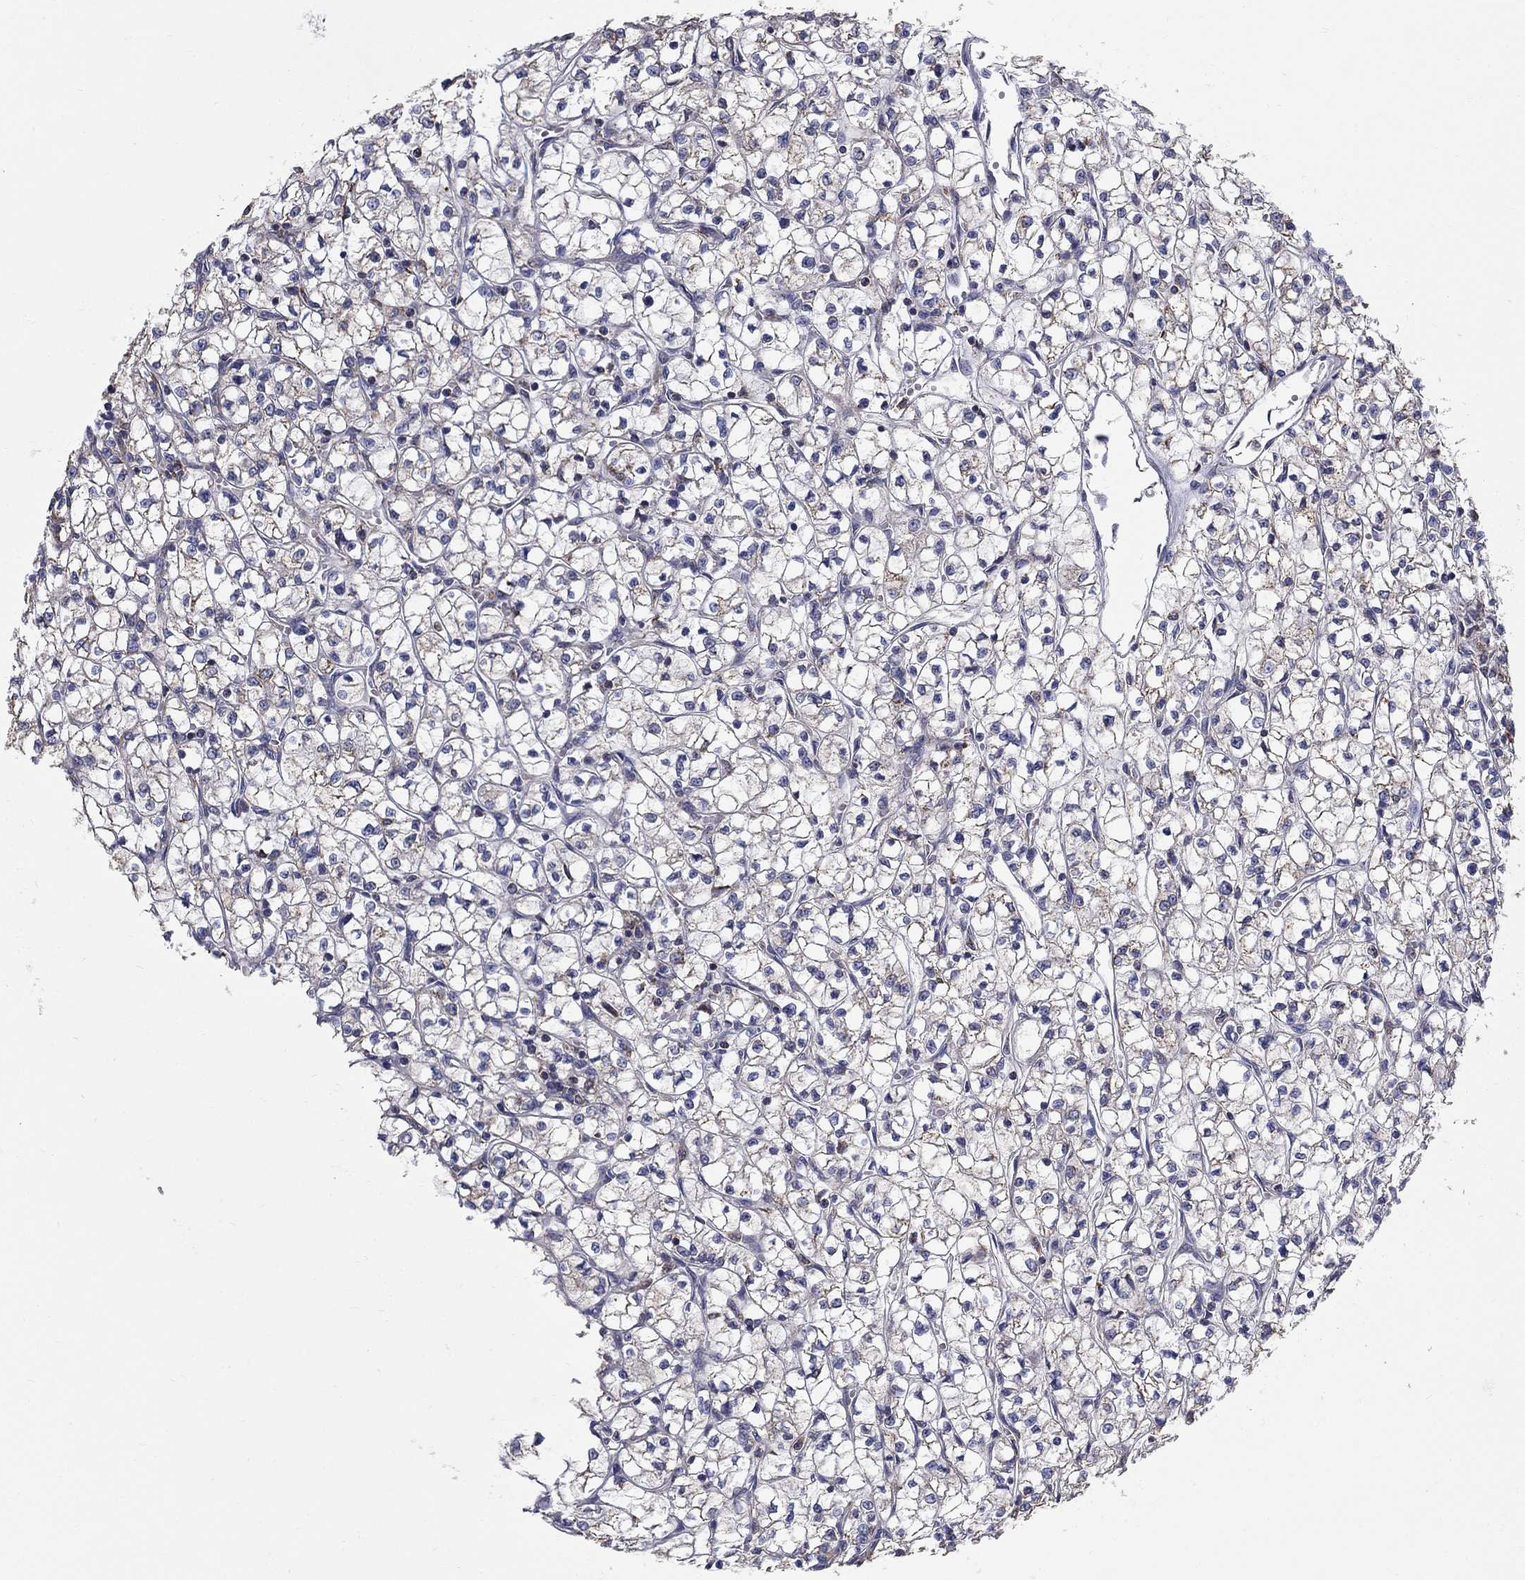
{"staining": {"intensity": "weak", "quantity": "25%-75%", "location": "cytoplasmic/membranous"}, "tissue": "renal cancer", "cell_type": "Tumor cells", "image_type": "cancer", "snomed": [{"axis": "morphology", "description": "Adenocarcinoma, NOS"}, {"axis": "topography", "description": "Kidney"}], "caption": "A brown stain highlights weak cytoplasmic/membranous expression of a protein in human adenocarcinoma (renal) tumor cells.", "gene": "NME5", "patient": {"sex": "female", "age": 64}}